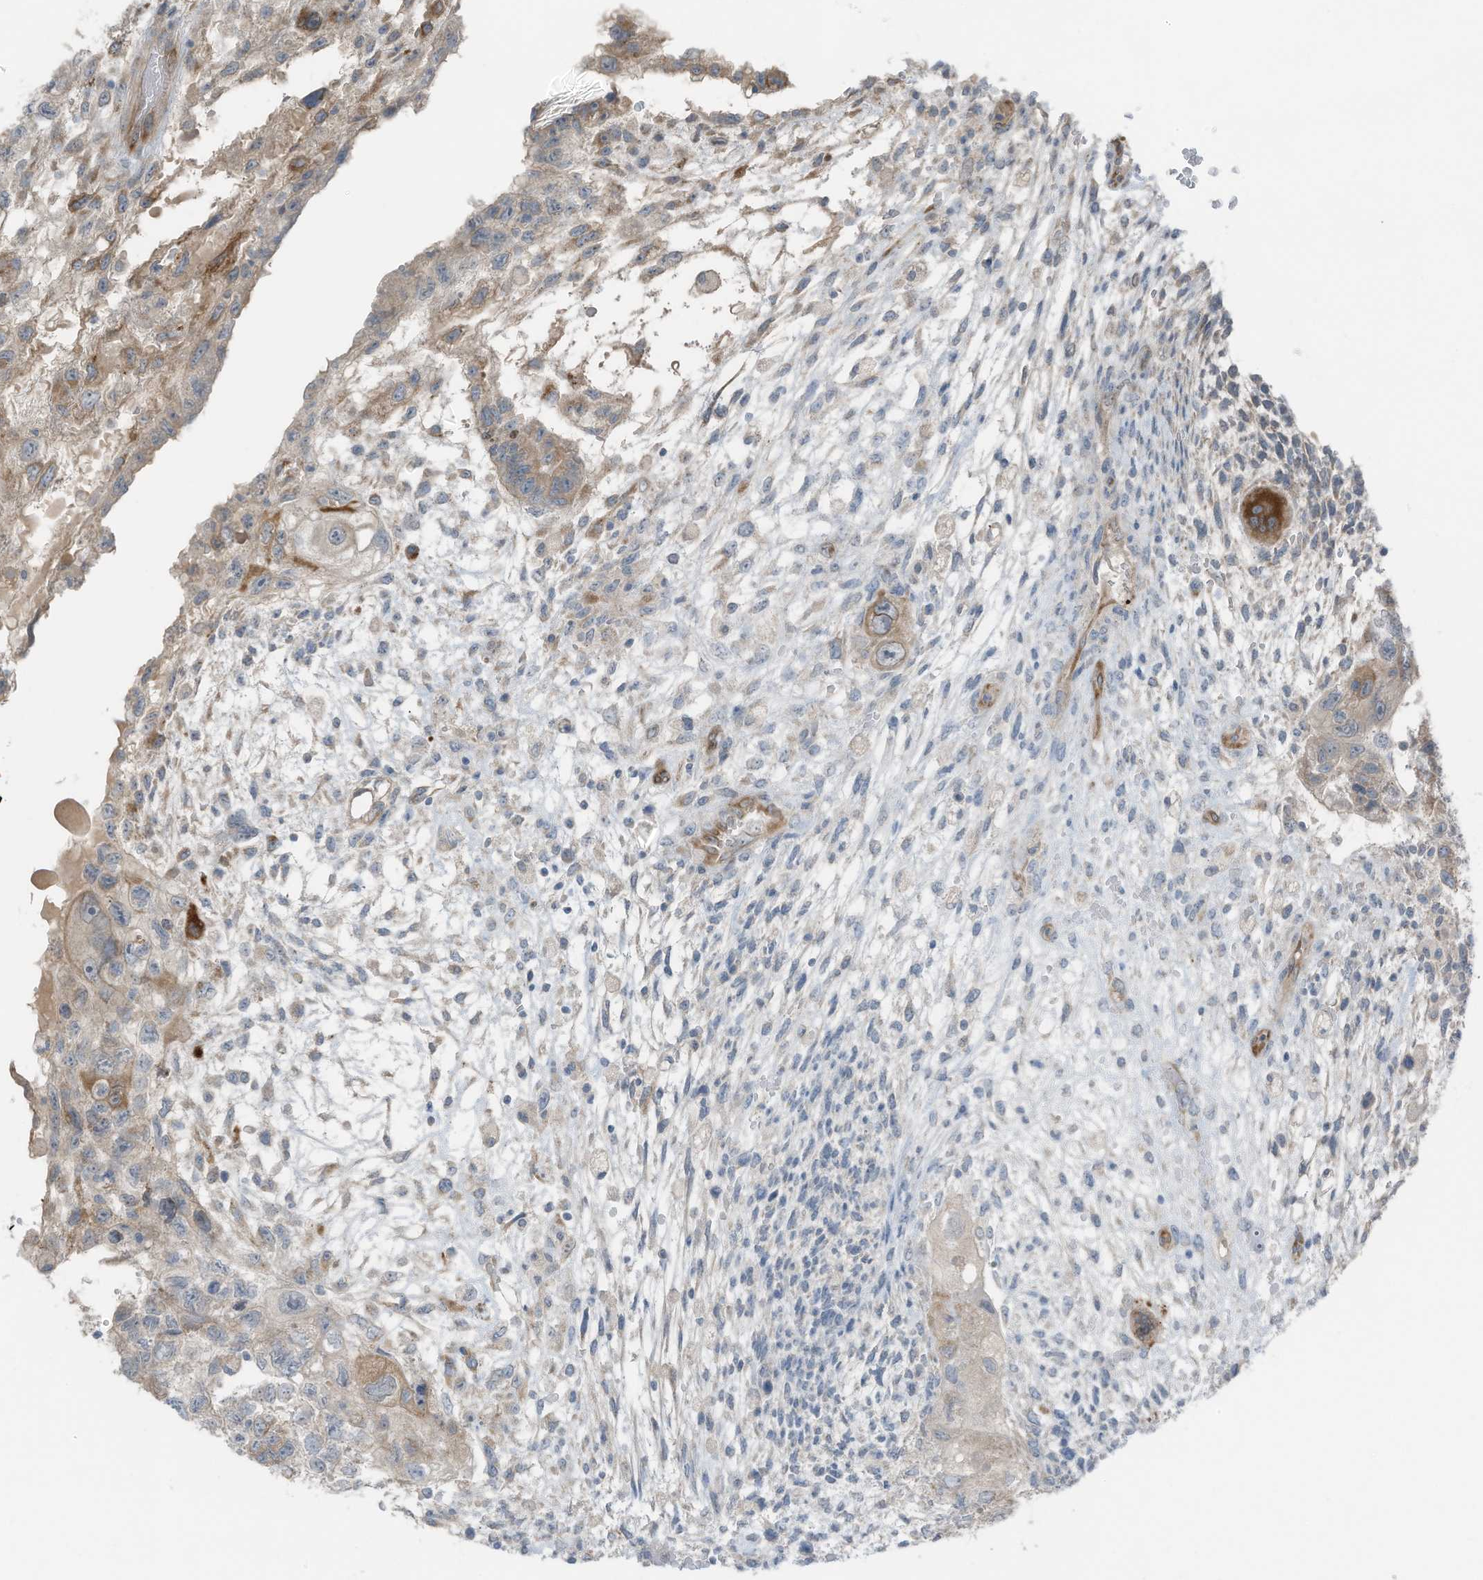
{"staining": {"intensity": "negative", "quantity": "none", "location": "none"}, "tissue": "testis cancer", "cell_type": "Tumor cells", "image_type": "cancer", "snomed": [{"axis": "morphology", "description": "Carcinoma, Embryonal, NOS"}, {"axis": "topography", "description": "Testis"}], "caption": "Tumor cells are negative for protein expression in human testis cancer (embryonal carcinoma). Brightfield microscopy of immunohistochemistry stained with DAB (3,3'-diaminobenzidine) (brown) and hematoxylin (blue), captured at high magnification.", "gene": "ARHGEF33", "patient": {"sex": "male", "age": 36}}